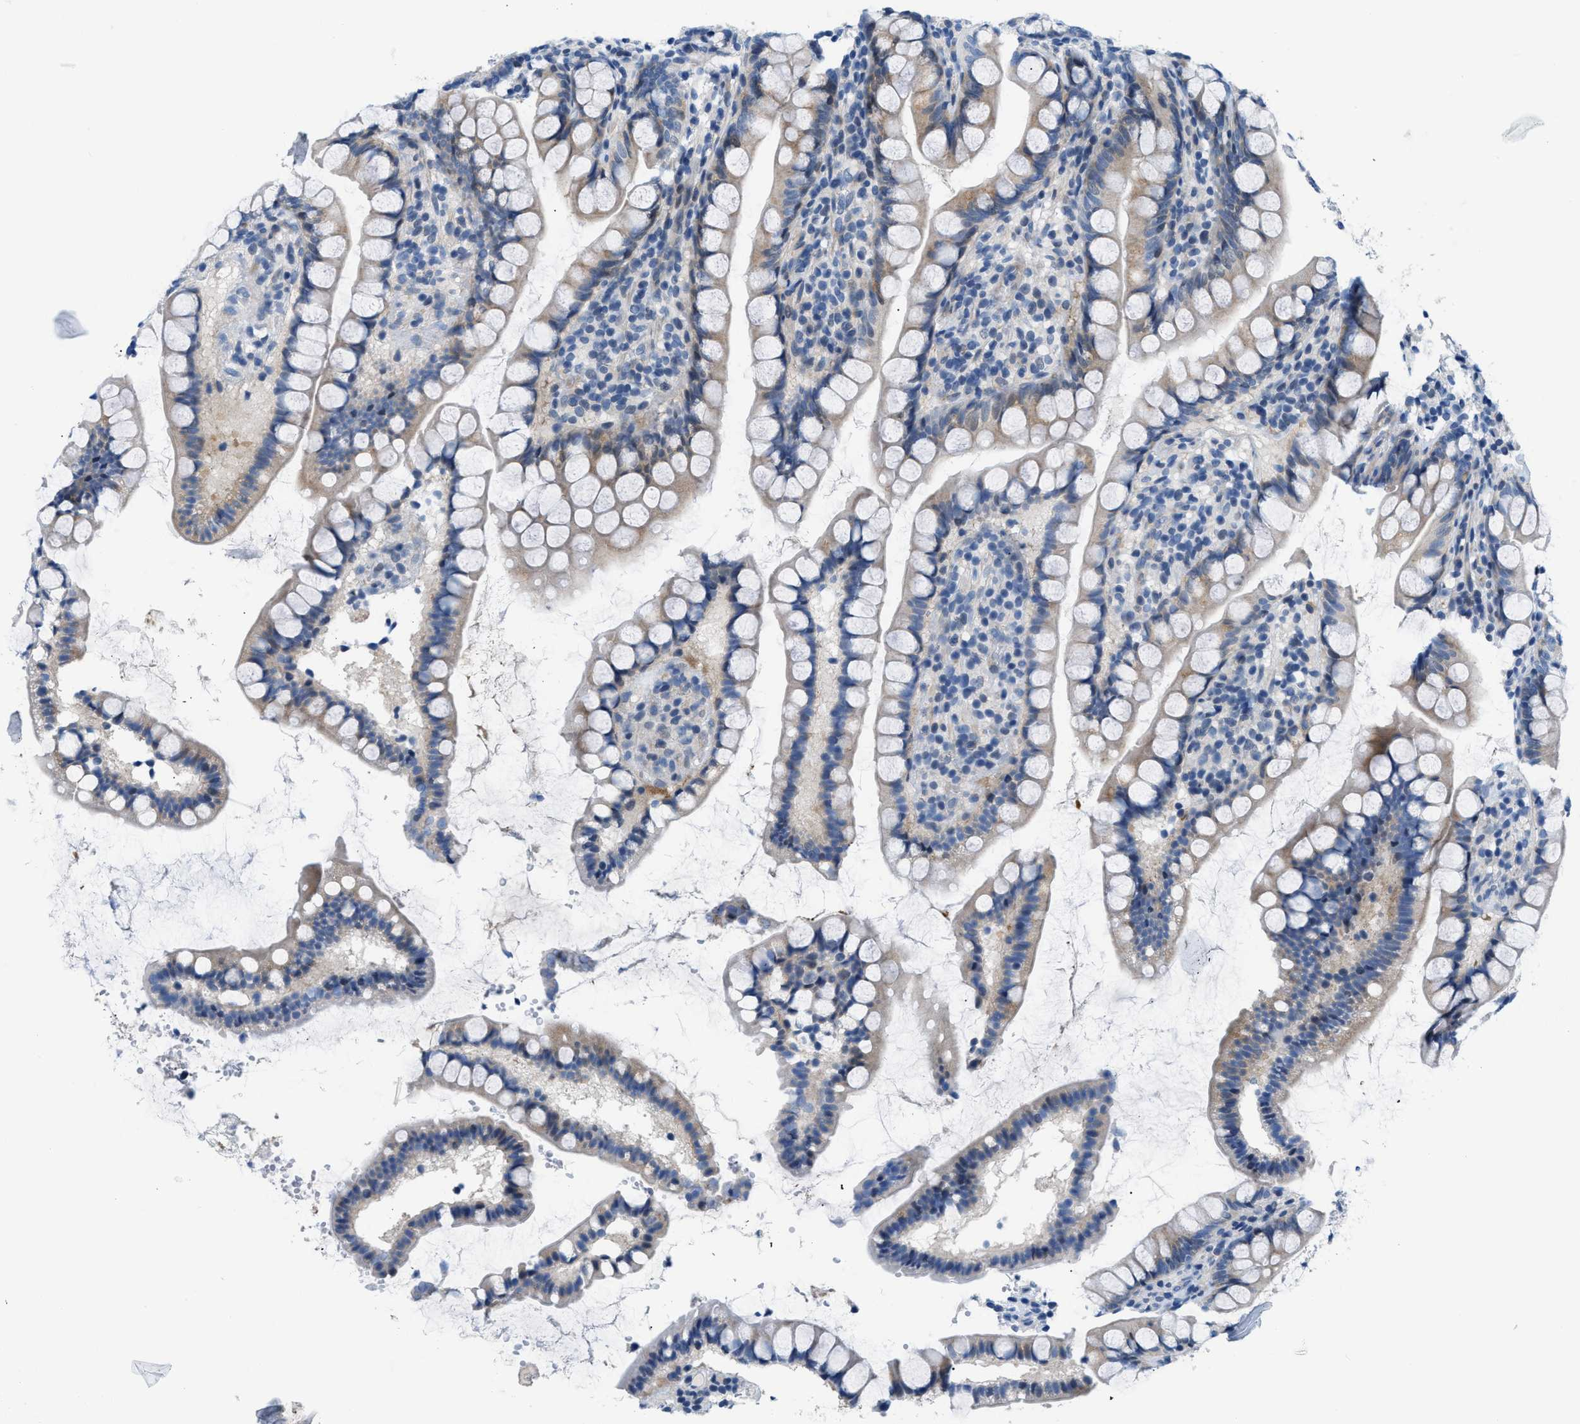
{"staining": {"intensity": "weak", "quantity": "<25%", "location": "cytoplasmic/membranous,nuclear"}, "tissue": "small intestine", "cell_type": "Glandular cells", "image_type": "normal", "snomed": [{"axis": "morphology", "description": "Normal tissue, NOS"}, {"axis": "topography", "description": "Small intestine"}], "caption": "Immunohistochemistry (IHC) photomicrograph of benign small intestine: human small intestine stained with DAB (3,3'-diaminobenzidine) exhibits no significant protein staining in glandular cells.", "gene": "FDCSP", "patient": {"sex": "female", "age": 84}}